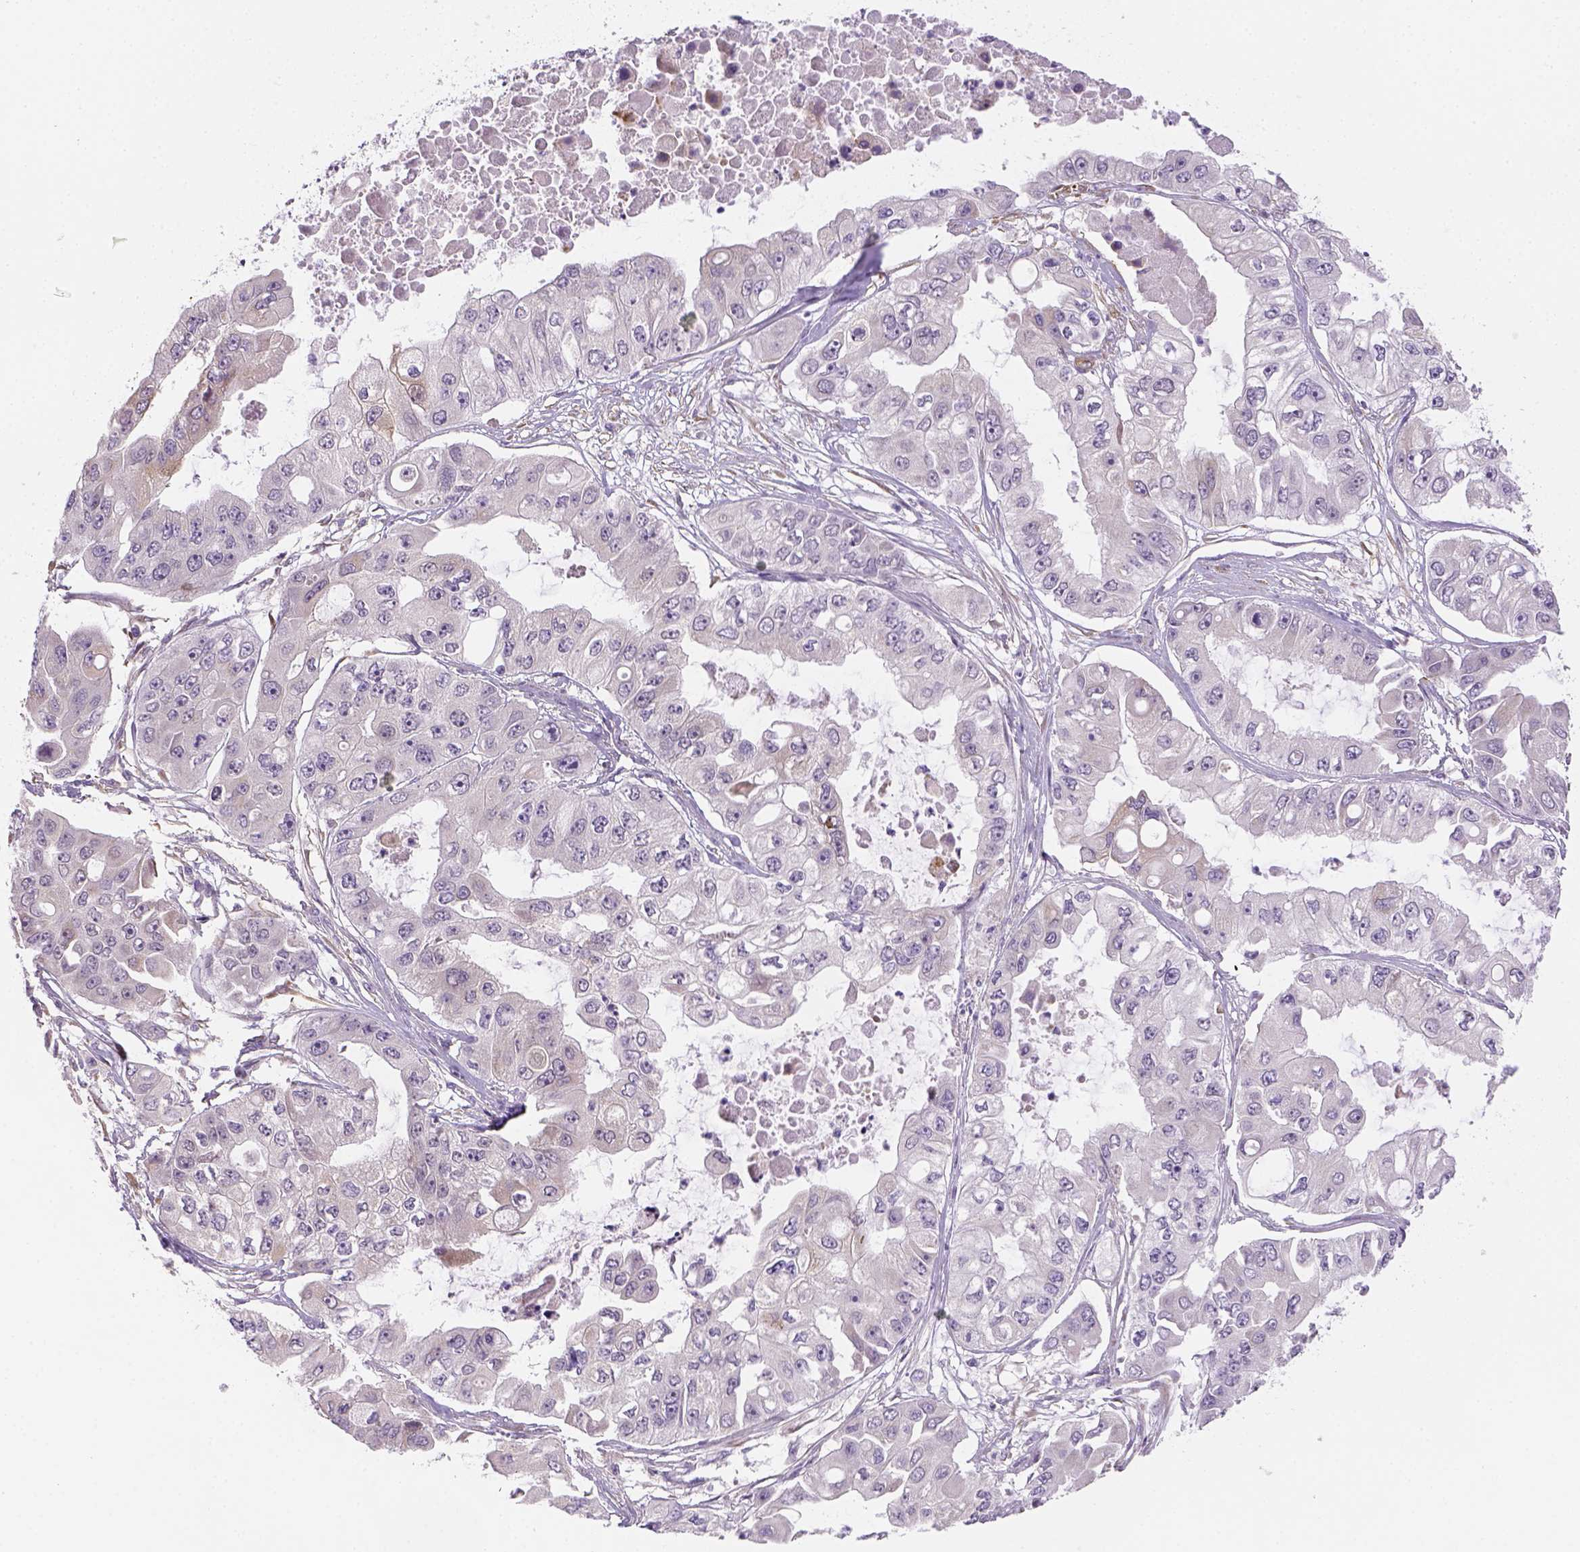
{"staining": {"intensity": "negative", "quantity": "none", "location": "none"}, "tissue": "ovarian cancer", "cell_type": "Tumor cells", "image_type": "cancer", "snomed": [{"axis": "morphology", "description": "Cystadenocarcinoma, serous, NOS"}, {"axis": "topography", "description": "Ovary"}], "caption": "This is an immunohistochemistry micrograph of ovarian cancer (serous cystadenocarcinoma). There is no positivity in tumor cells.", "gene": "CACNB1", "patient": {"sex": "female", "age": 56}}